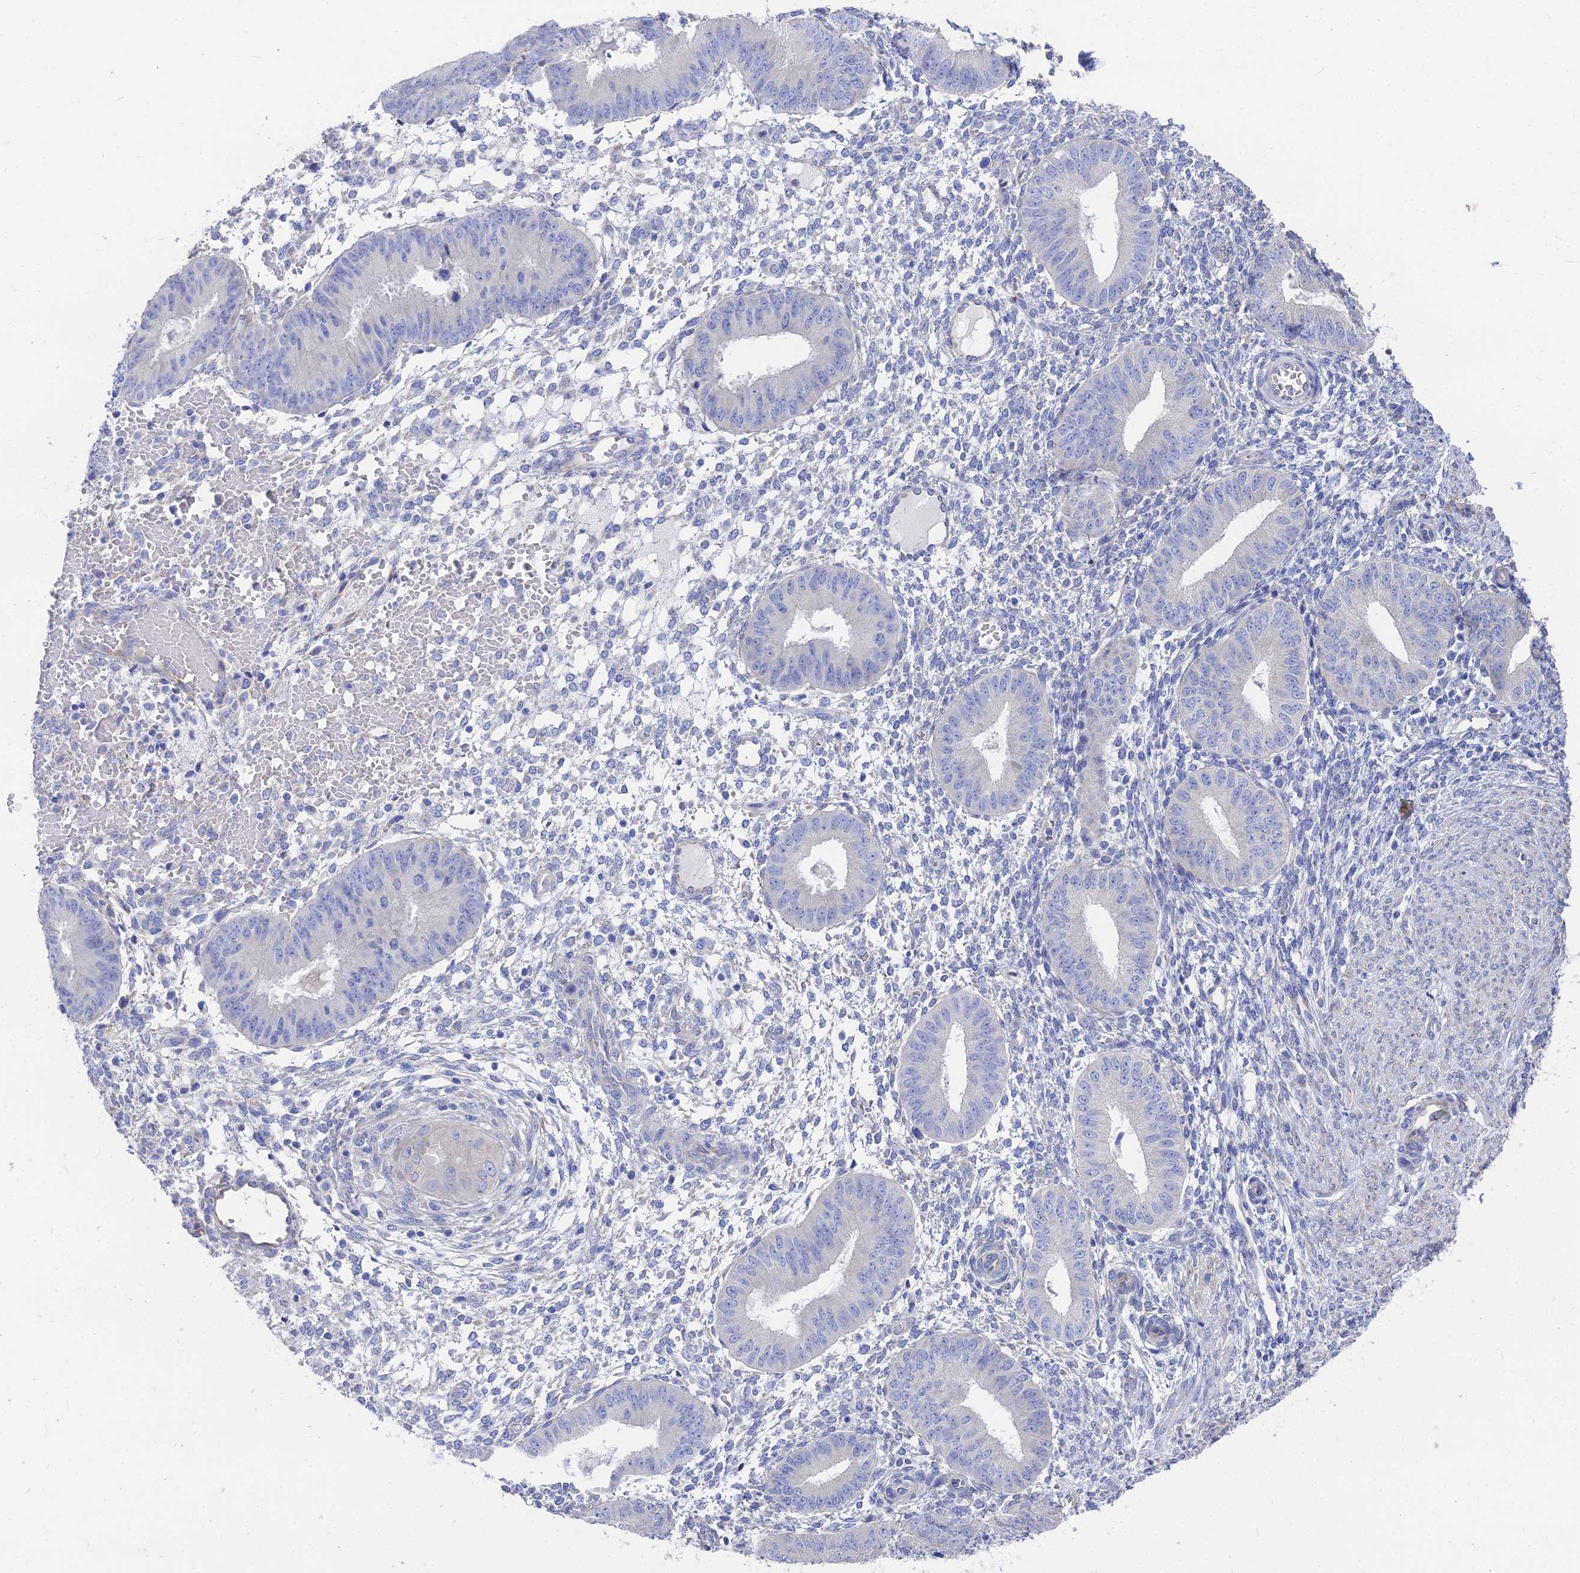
{"staining": {"intensity": "negative", "quantity": "none", "location": "none"}, "tissue": "endometrium", "cell_type": "Cells in endometrial stroma", "image_type": "normal", "snomed": [{"axis": "morphology", "description": "Normal tissue, NOS"}, {"axis": "topography", "description": "Endometrium"}], "caption": "High magnification brightfield microscopy of unremarkable endometrium stained with DAB (3,3'-diaminobenzidine) (brown) and counterstained with hematoxylin (blue): cells in endometrial stroma show no significant positivity. The staining was performed using DAB (3,3'-diaminobenzidine) to visualize the protein expression in brown, while the nuclei were stained in blue with hematoxylin (Magnification: 20x).", "gene": "TNNT3", "patient": {"sex": "female", "age": 49}}